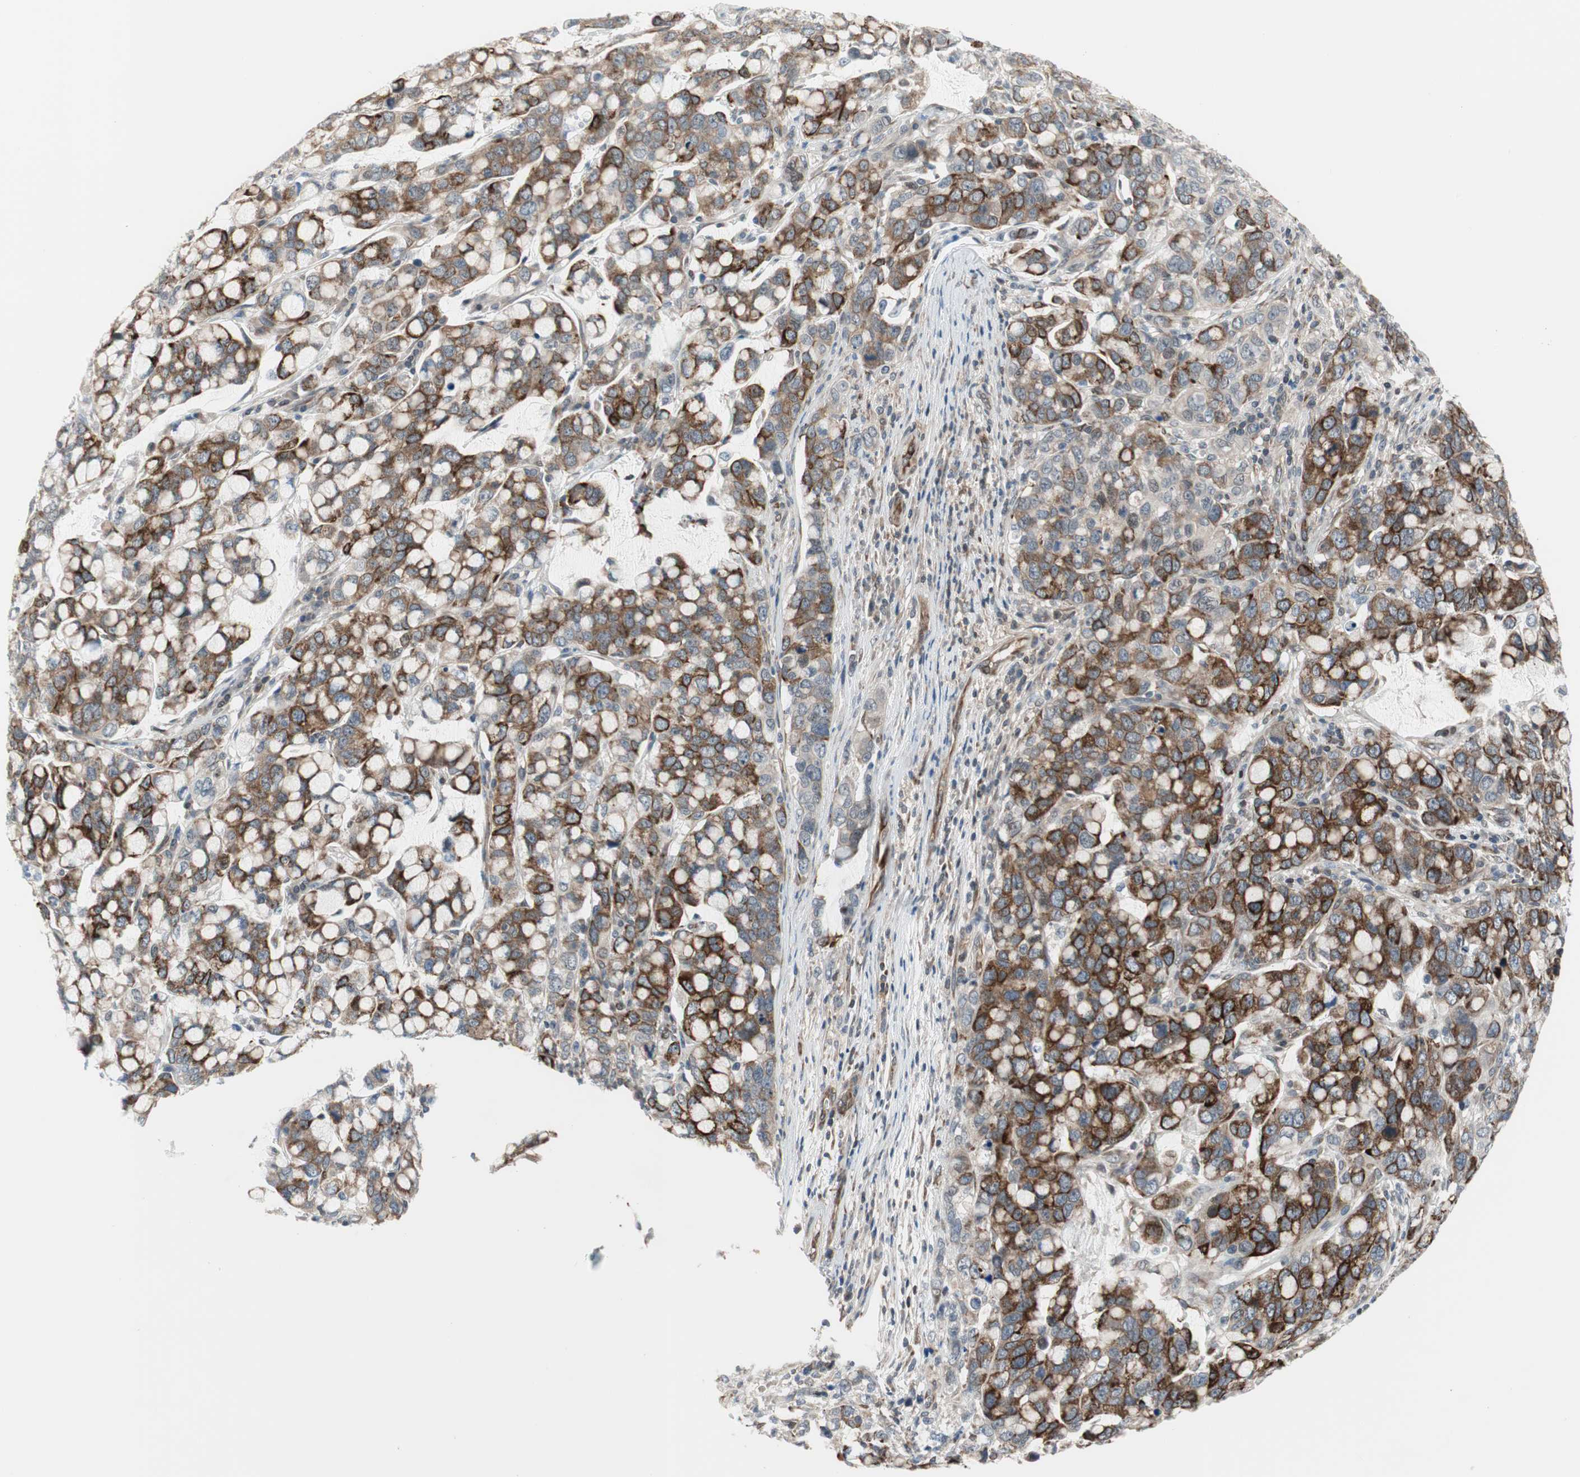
{"staining": {"intensity": "strong", "quantity": "25%-75%", "location": "cytoplasmic/membranous"}, "tissue": "stomach cancer", "cell_type": "Tumor cells", "image_type": "cancer", "snomed": [{"axis": "morphology", "description": "Adenocarcinoma, NOS"}, {"axis": "topography", "description": "Stomach, lower"}], "caption": "The photomicrograph reveals immunohistochemical staining of stomach cancer. There is strong cytoplasmic/membranous positivity is present in approximately 25%-75% of tumor cells.", "gene": "ZNF512B", "patient": {"sex": "male", "age": 84}}